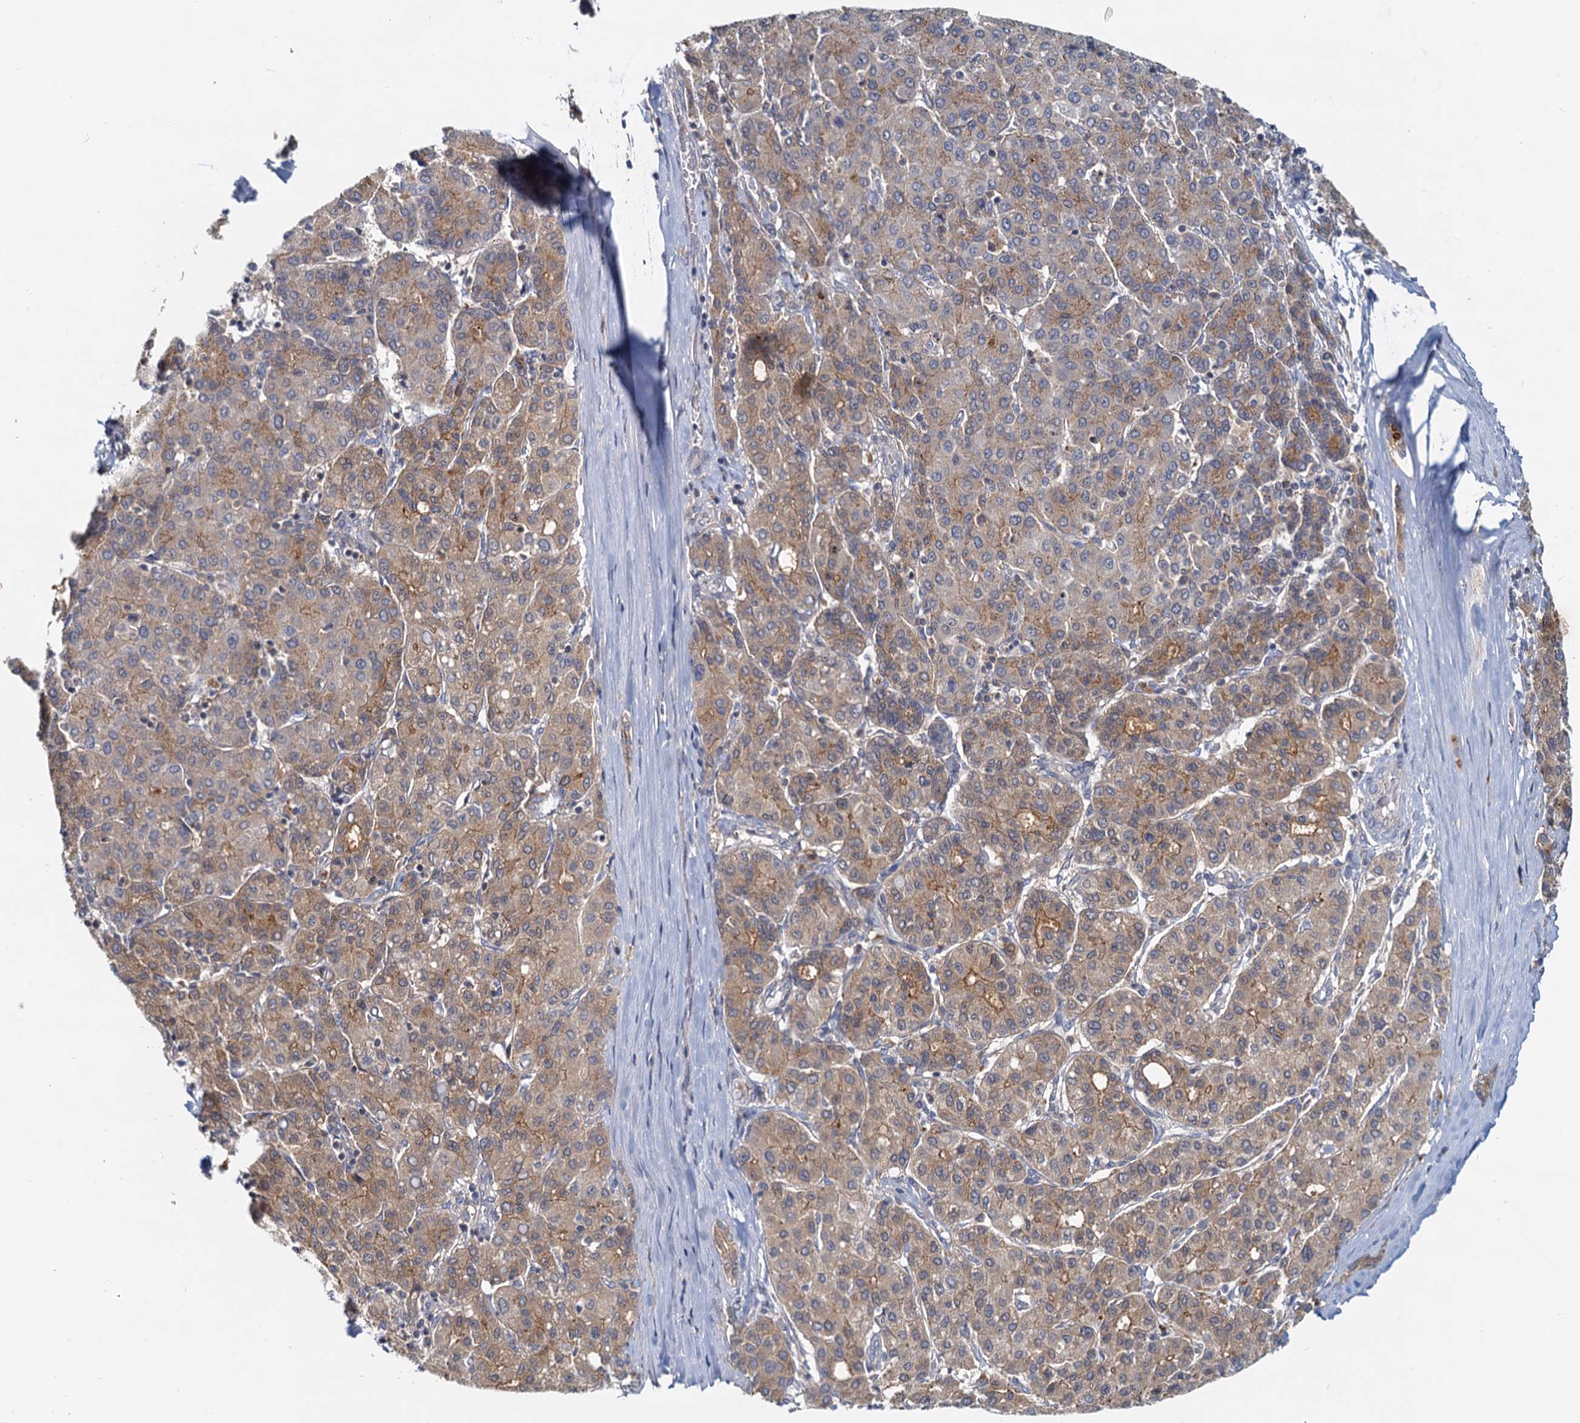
{"staining": {"intensity": "moderate", "quantity": ">75%", "location": "cytoplasmic/membranous"}, "tissue": "liver cancer", "cell_type": "Tumor cells", "image_type": "cancer", "snomed": [{"axis": "morphology", "description": "Carcinoma, Hepatocellular, NOS"}, {"axis": "topography", "description": "Liver"}], "caption": "The histopathology image shows staining of liver hepatocellular carcinoma, revealing moderate cytoplasmic/membranous protein expression (brown color) within tumor cells.", "gene": "TOLLIP", "patient": {"sex": "male", "age": 65}}